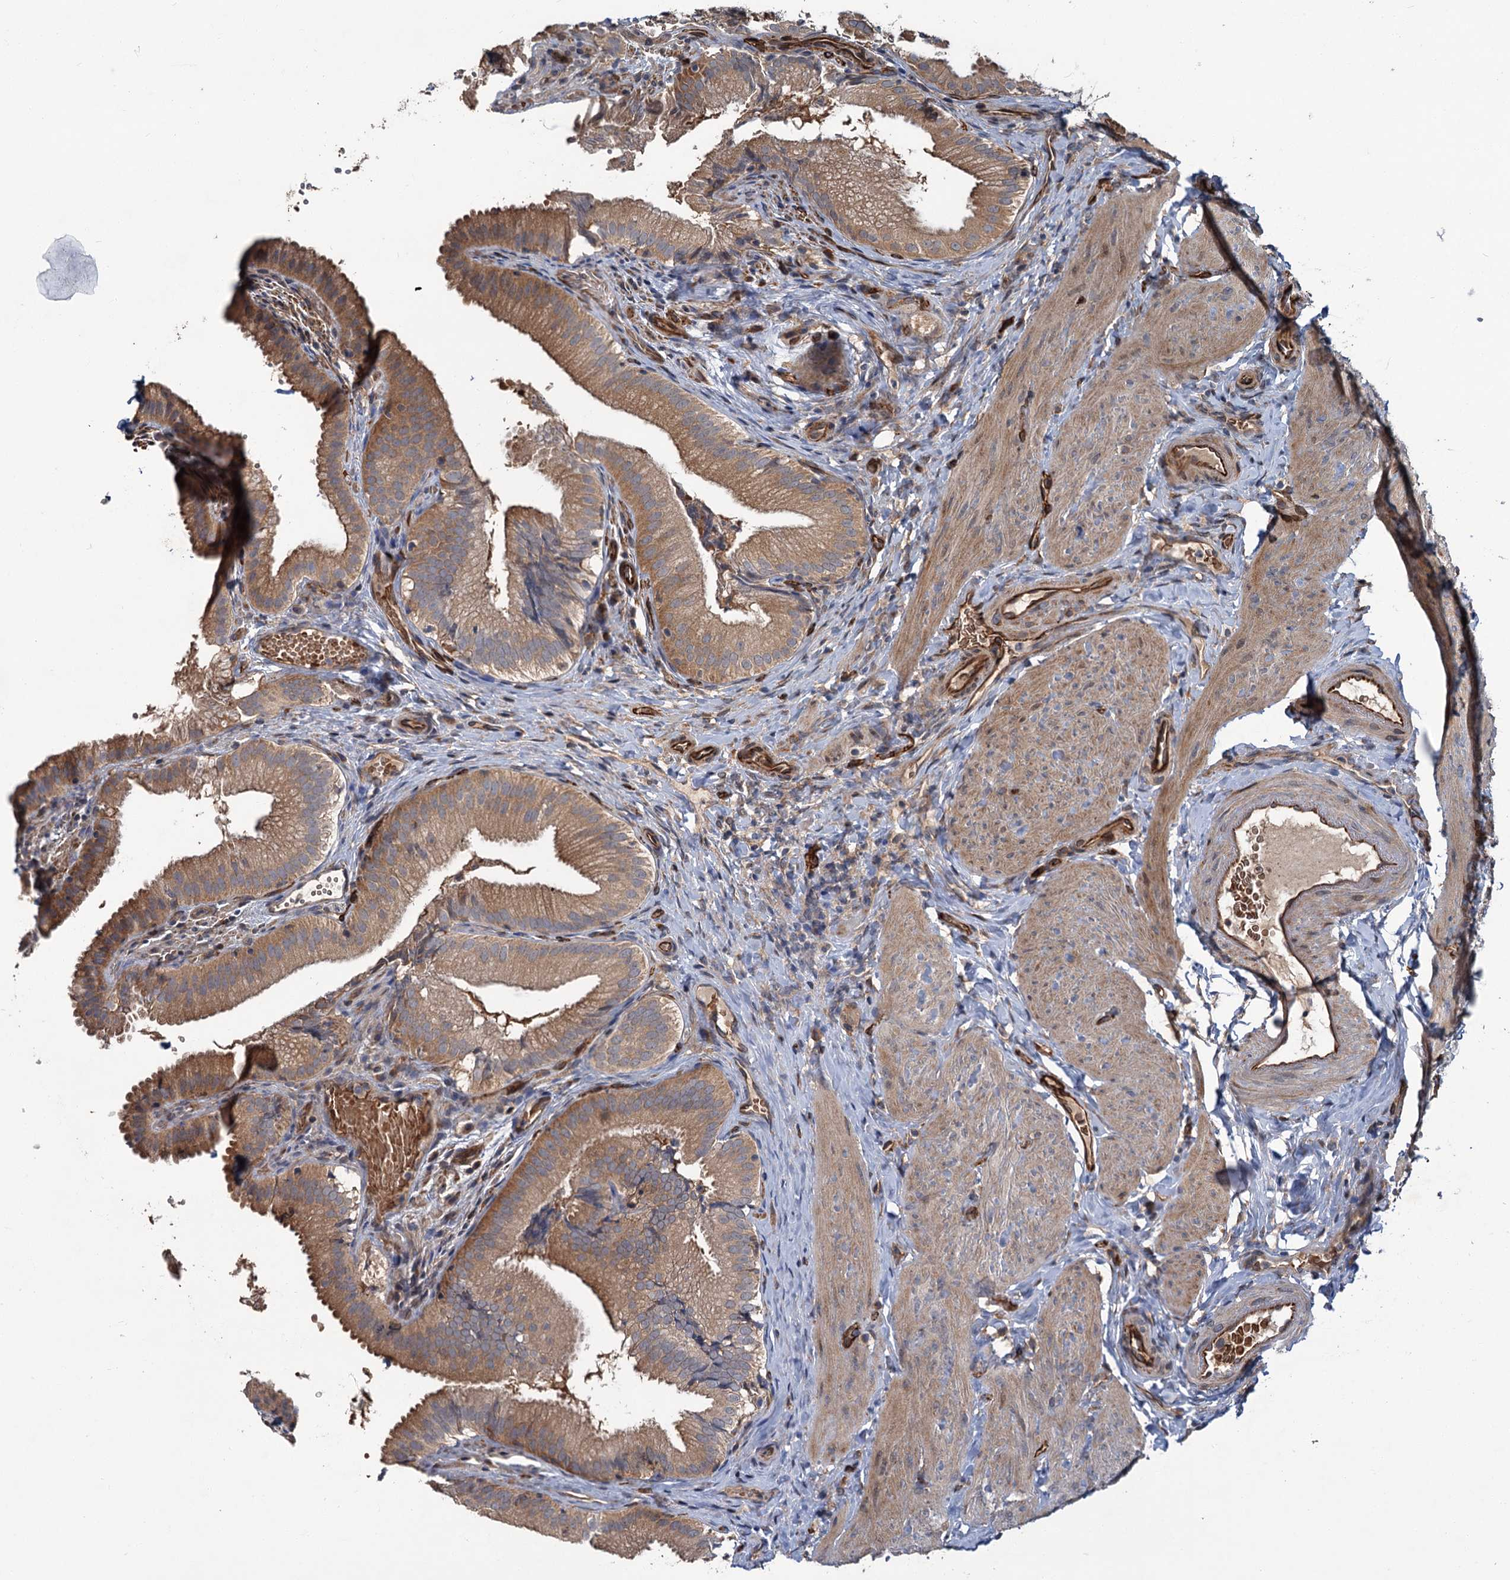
{"staining": {"intensity": "moderate", "quantity": ">75%", "location": "cytoplasmic/membranous"}, "tissue": "gallbladder", "cell_type": "Glandular cells", "image_type": "normal", "snomed": [{"axis": "morphology", "description": "Normal tissue, NOS"}, {"axis": "topography", "description": "Gallbladder"}], "caption": "Approximately >75% of glandular cells in normal gallbladder display moderate cytoplasmic/membranous protein staining as visualized by brown immunohistochemical staining.", "gene": "PKN2", "patient": {"sex": "female", "age": 30}}